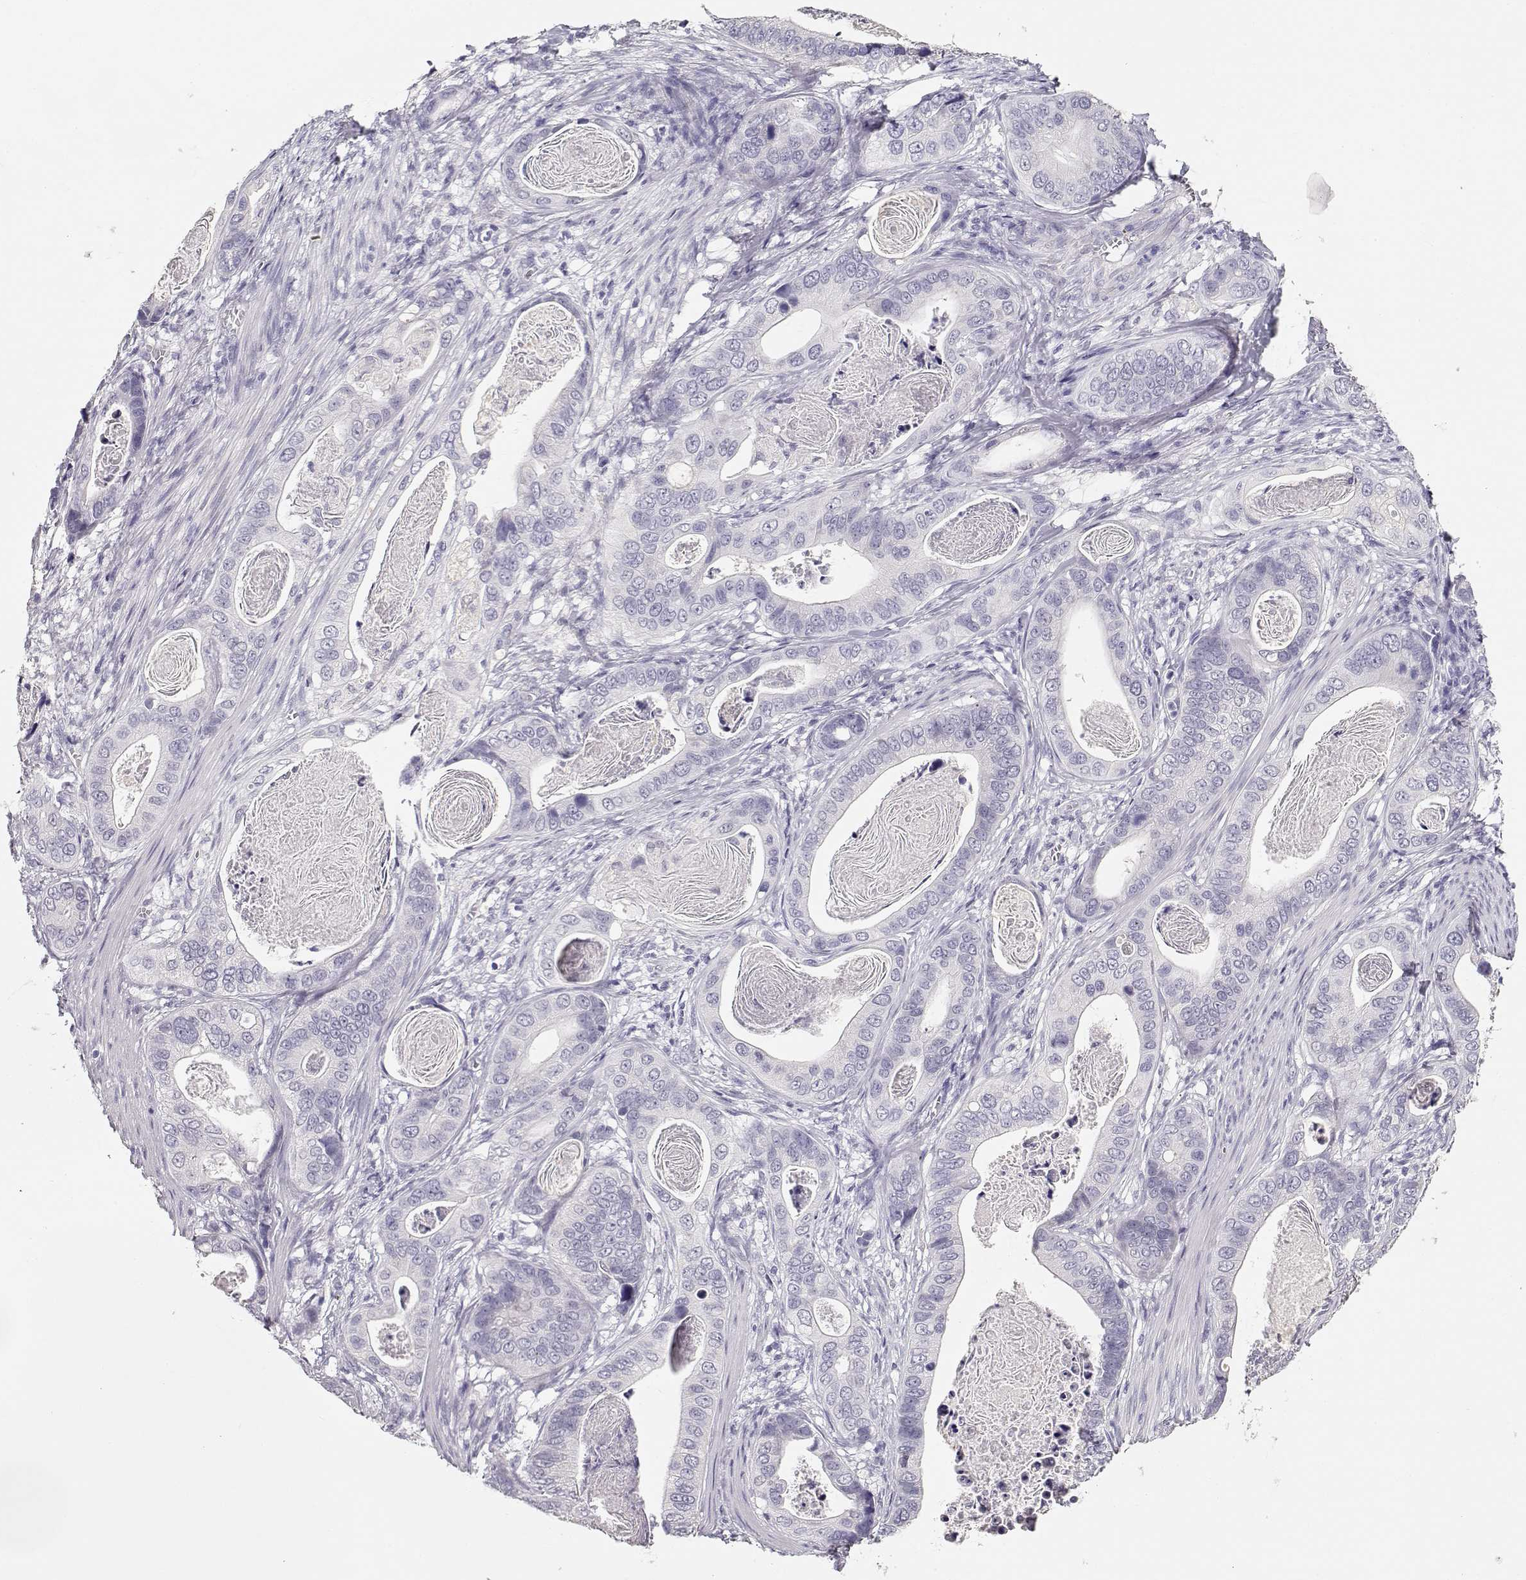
{"staining": {"intensity": "negative", "quantity": "none", "location": "none"}, "tissue": "stomach cancer", "cell_type": "Tumor cells", "image_type": "cancer", "snomed": [{"axis": "morphology", "description": "Adenocarcinoma, NOS"}, {"axis": "topography", "description": "Stomach"}], "caption": "Tumor cells are negative for brown protein staining in stomach cancer.", "gene": "MAGEC1", "patient": {"sex": "male", "age": 84}}